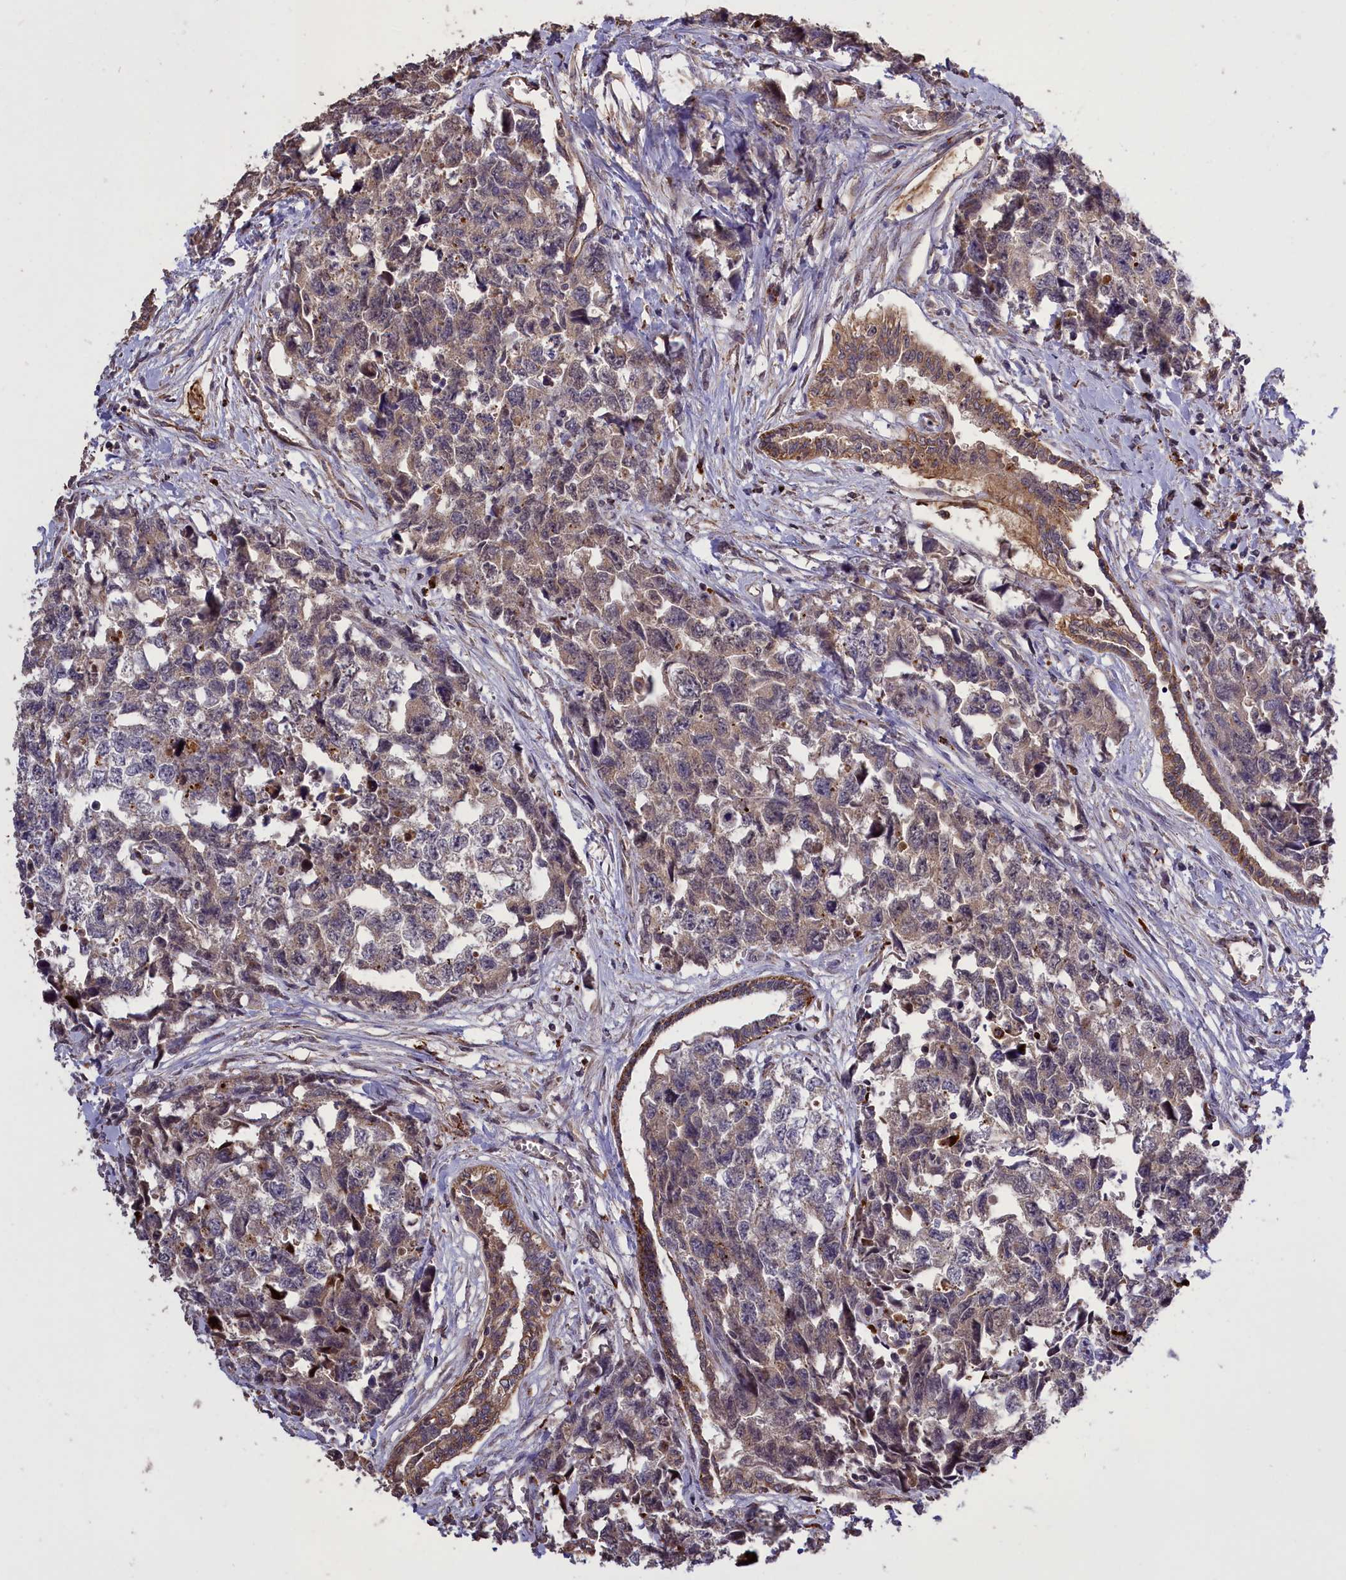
{"staining": {"intensity": "weak", "quantity": "<25%", "location": "cytoplasmic/membranous"}, "tissue": "testis cancer", "cell_type": "Tumor cells", "image_type": "cancer", "snomed": [{"axis": "morphology", "description": "Carcinoma, Embryonal, NOS"}, {"axis": "topography", "description": "Testis"}], "caption": "The histopathology image demonstrates no staining of tumor cells in testis embryonal carcinoma.", "gene": "CLRN2", "patient": {"sex": "male", "age": 31}}